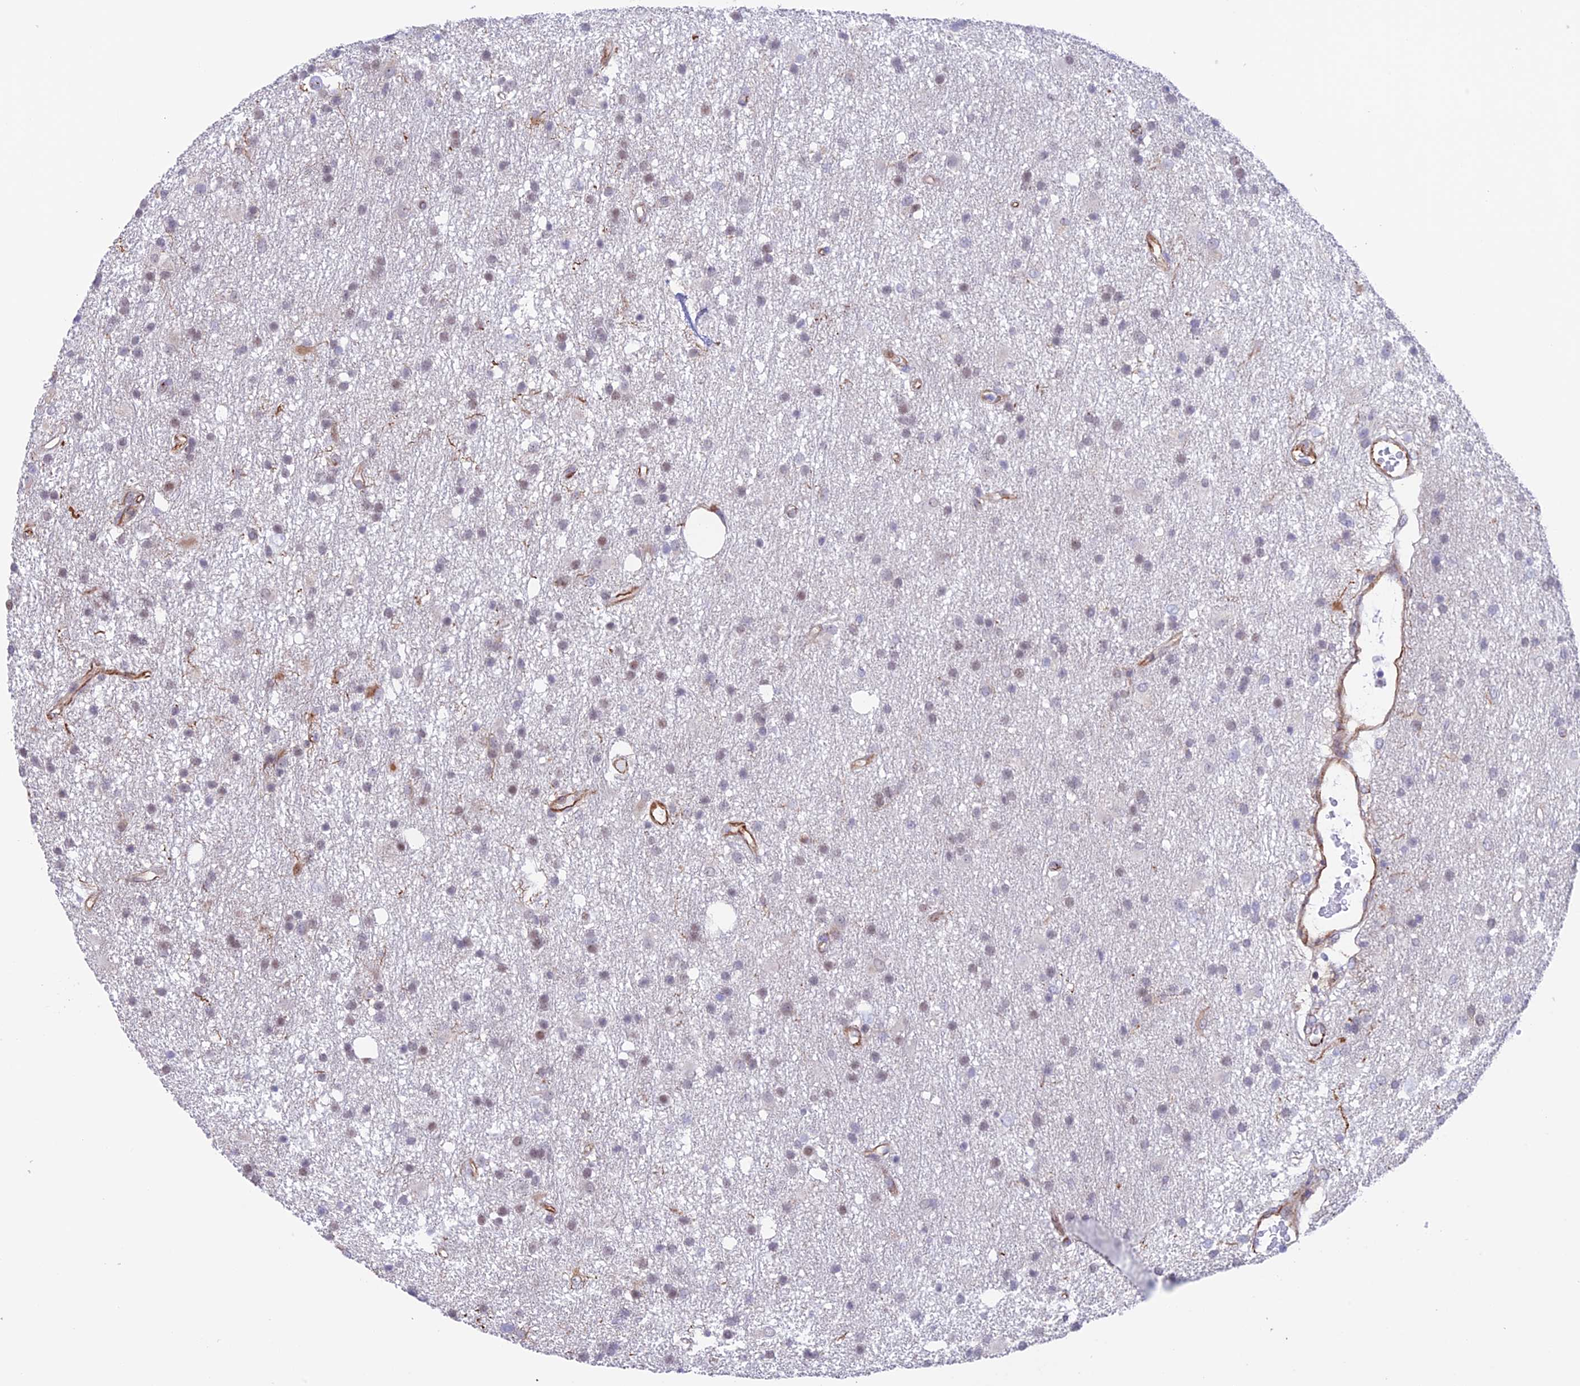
{"staining": {"intensity": "weak", "quantity": "<25%", "location": "nuclear"}, "tissue": "glioma", "cell_type": "Tumor cells", "image_type": "cancer", "snomed": [{"axis": "morphology", "description": "Glioma, malignant, High grade"}, {"axis": "topography", "description": "Brain"}], "caption": "The micrograph reveals no staining of tumor cells in malignant high-grade glioma.", "gene": "ZNF652", "patient": {"sex": "male", "age": 77}}